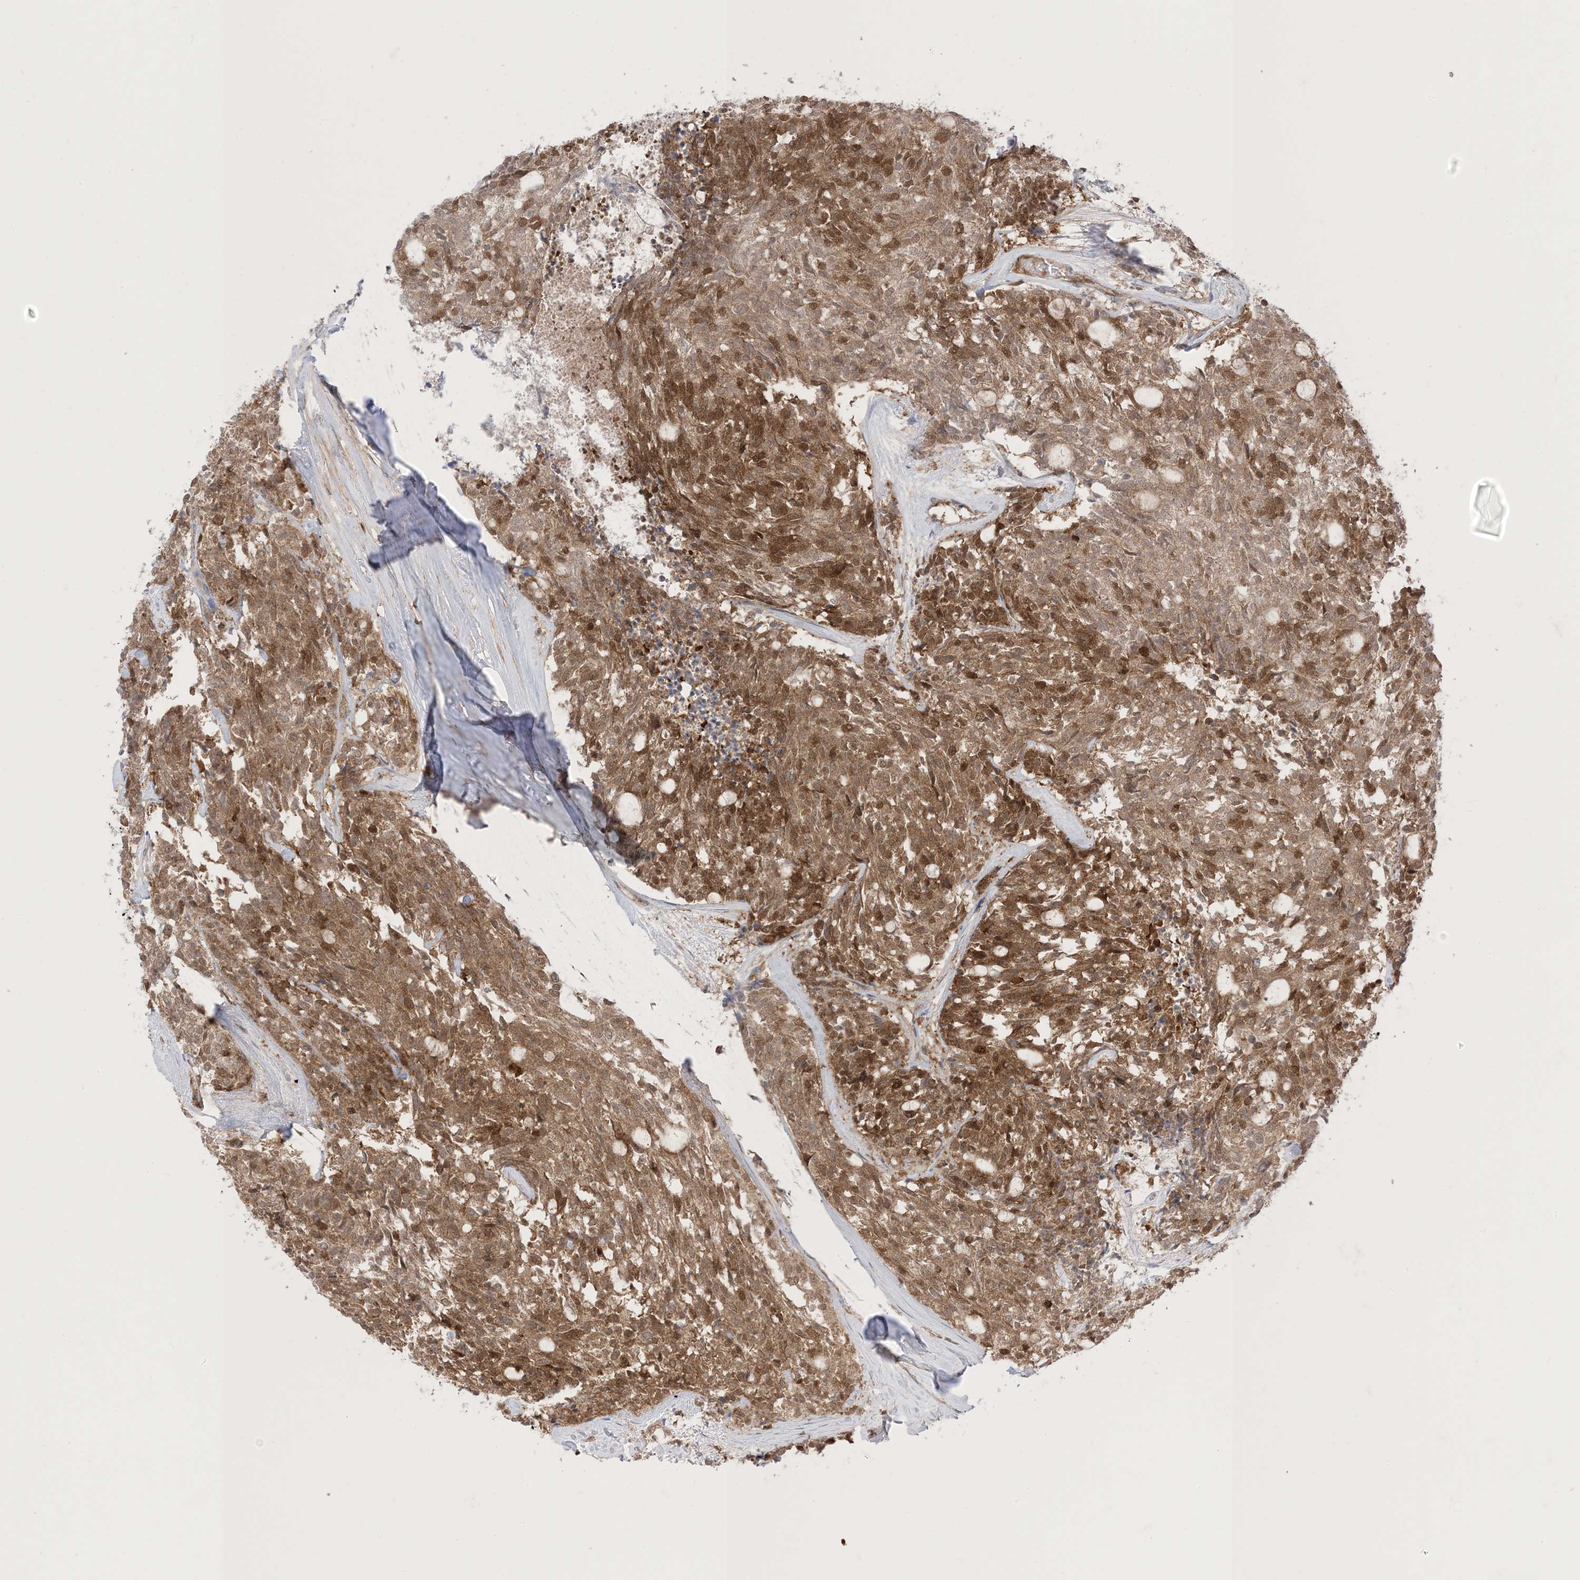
{"staining": {"intensity": "strong", "quantity": "25%-75%", "location": "cytoplasmic/membranous,nuclear"}, "tissue": "carcinoid", "cell_type": "Tumor cells", "image_type": "cancer", "snomed": [{"axis": "morphology", "description": "Carcinoid, malignant, NOS"}, {"axis": "topography", "description": "Pancreas"}], "caption": "Immunohistochemical staining of malignant carcinoid shows high levels of strong cytoplasmic/membranous and nuclear protein positivity in approximately 25%-75% of tumor cells.", "gene": "PTPA", "patient": {"sex": "female", "age": 54}}